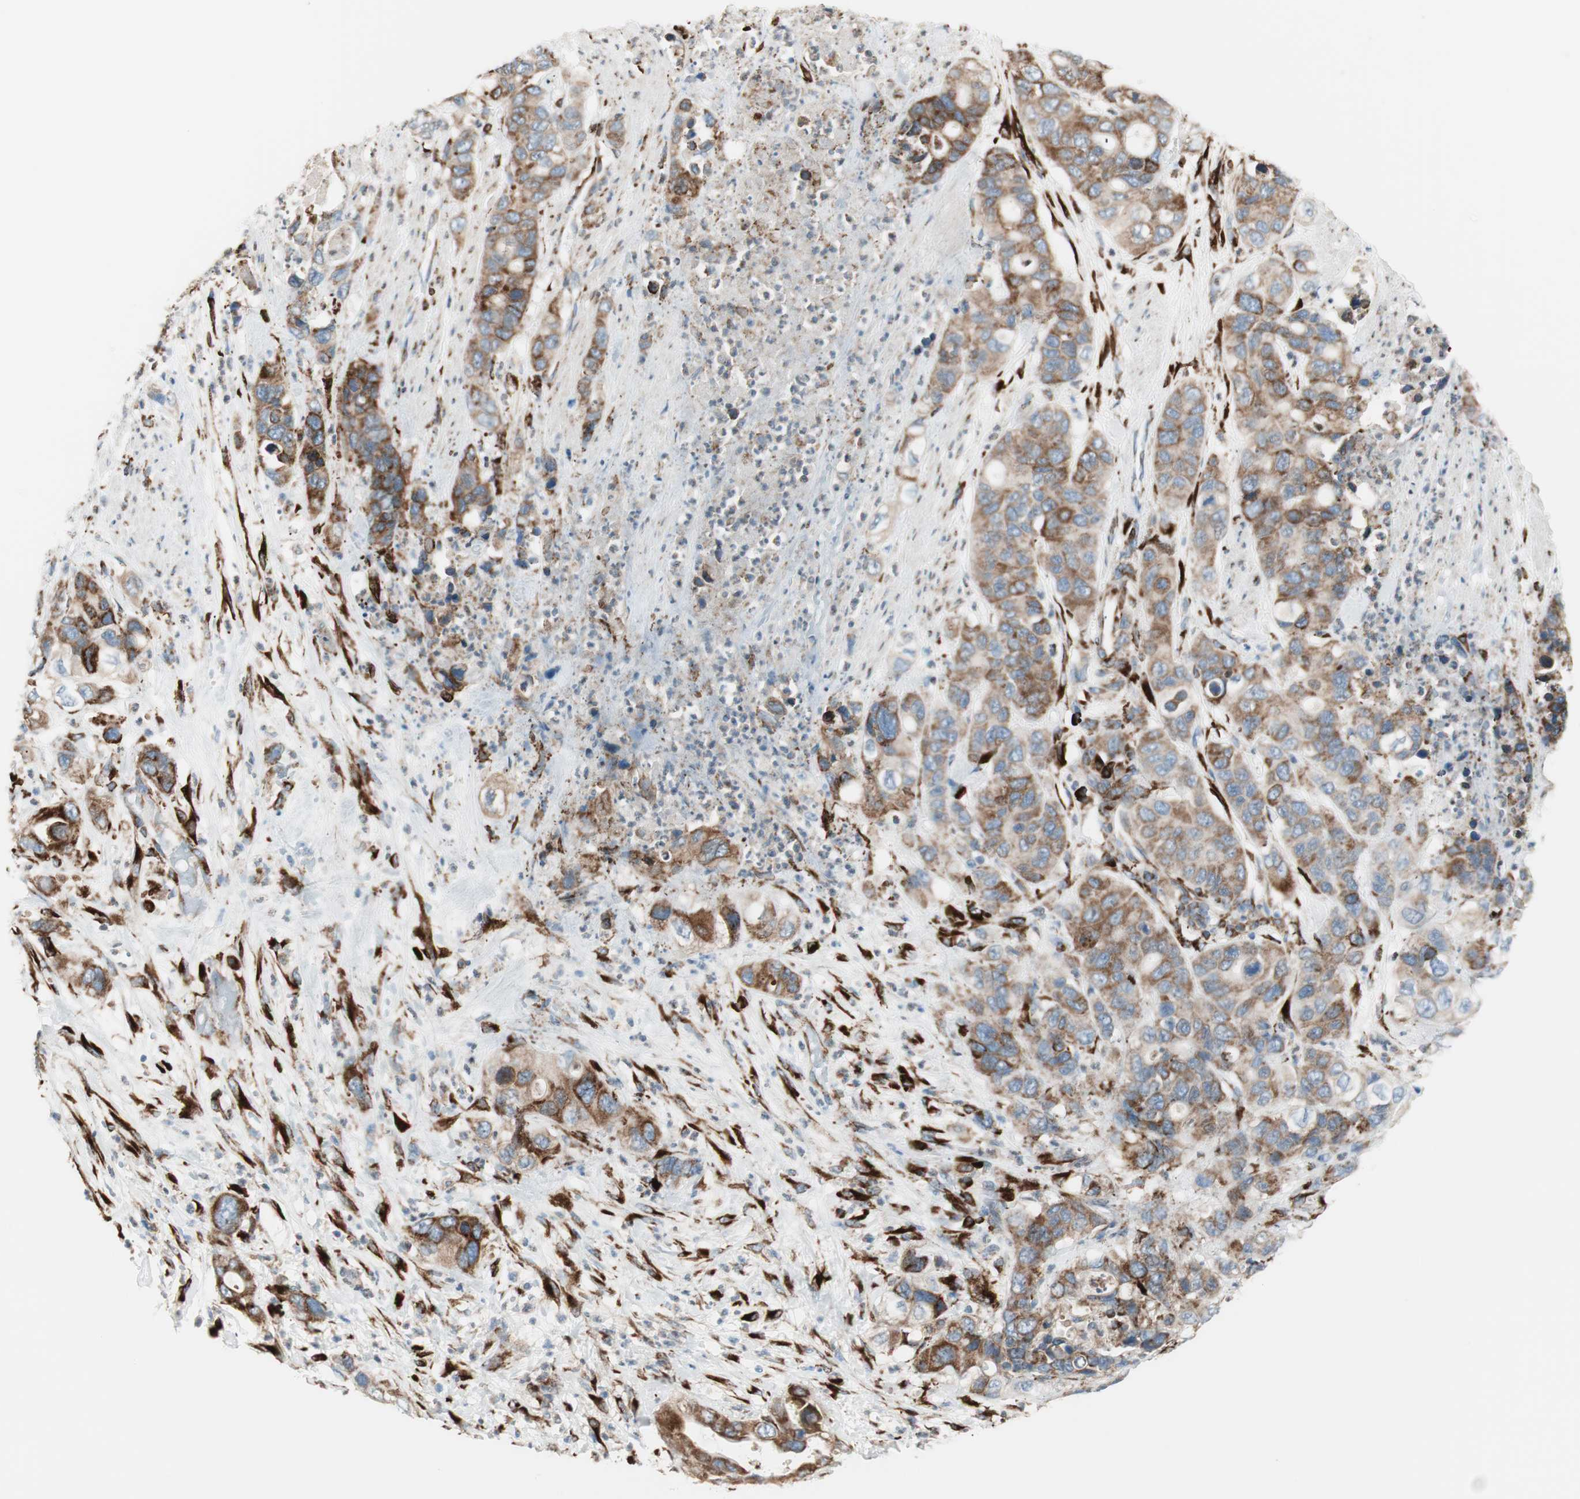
{"staining": {"intensity": "moderate", "quantity": ">75%", "location": "cytoplasmic/membranous"}, "tissue": "pancreatic cancer", "cell_type": "Tumor cells", "image_type": "cancer", "snomed": [{"axis": "morphology", "description": "Adenocarcinoma, NOS"}, {"axis": "topography", "description": "Pancreas"}], "caption": "Human adenocarcinoma (pancreatic) stained with a brown dye exhibits moderate cytoplasmic/membranous positive expression in approximately >75% of tumor cells.", "gene": "P4HTM", "patient": {"sex": "female", "age": 71}}